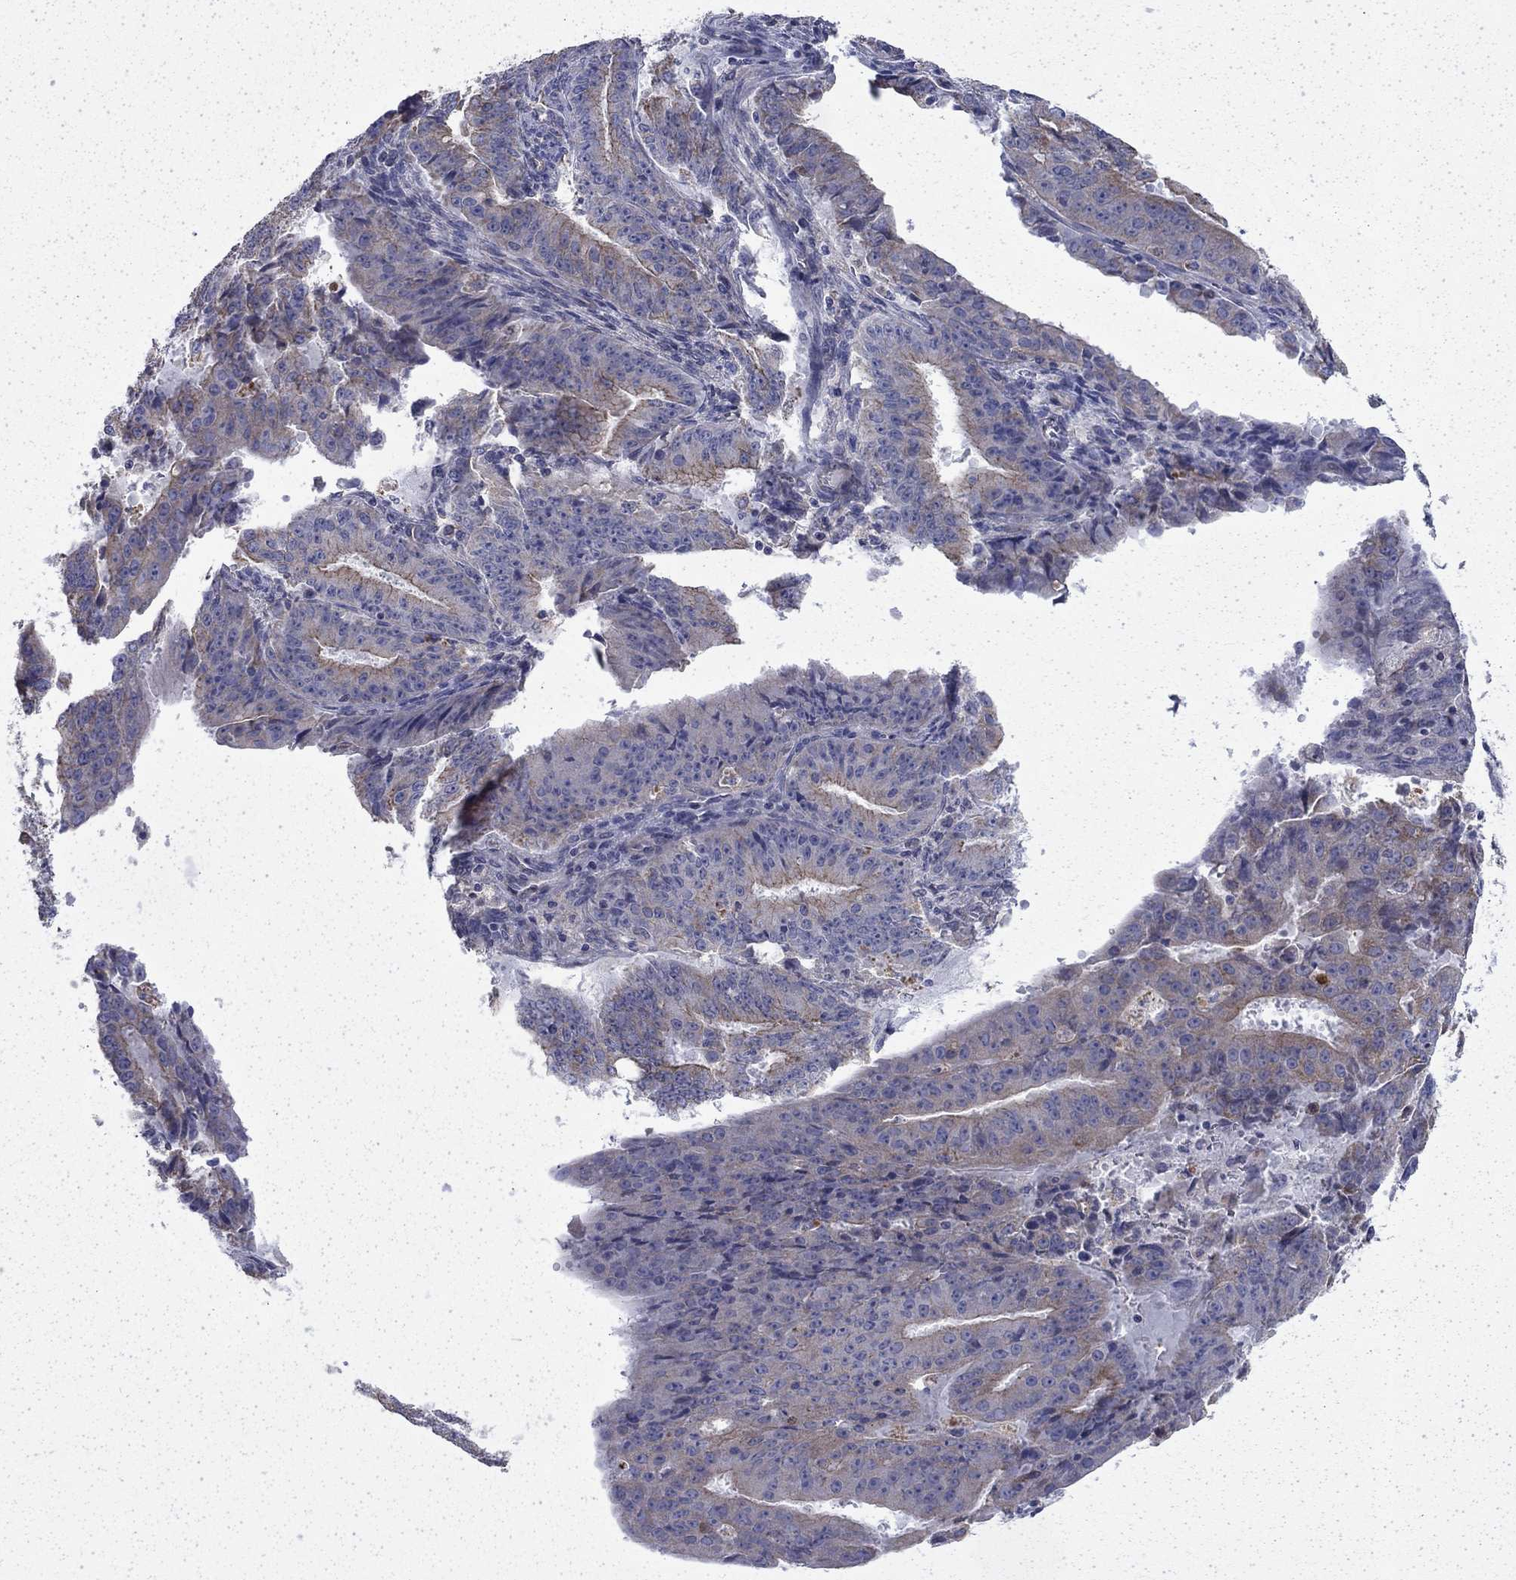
{"staining": {"intensity": "moderate", "quantity": "<25%", "location": "cytoplasmic/membranous"}, "tissue": "ovarian cancer", "cell_type": "Tumor cells", "image_type": "cancer", "snomed": [{"axis": "morphology", "description": "Carcinoma, endometroid"}, {"axis": "topography", "description": "Ovary"}], "caption": "A low amount of moderate cytoplasmic/membranous positivity is appreciated in approximately <25% of tumor cells in endometroid carcinoma (ovarian) tissue.", "gene": "DTNA", "patient": {"sex": "female", "age": 42}}